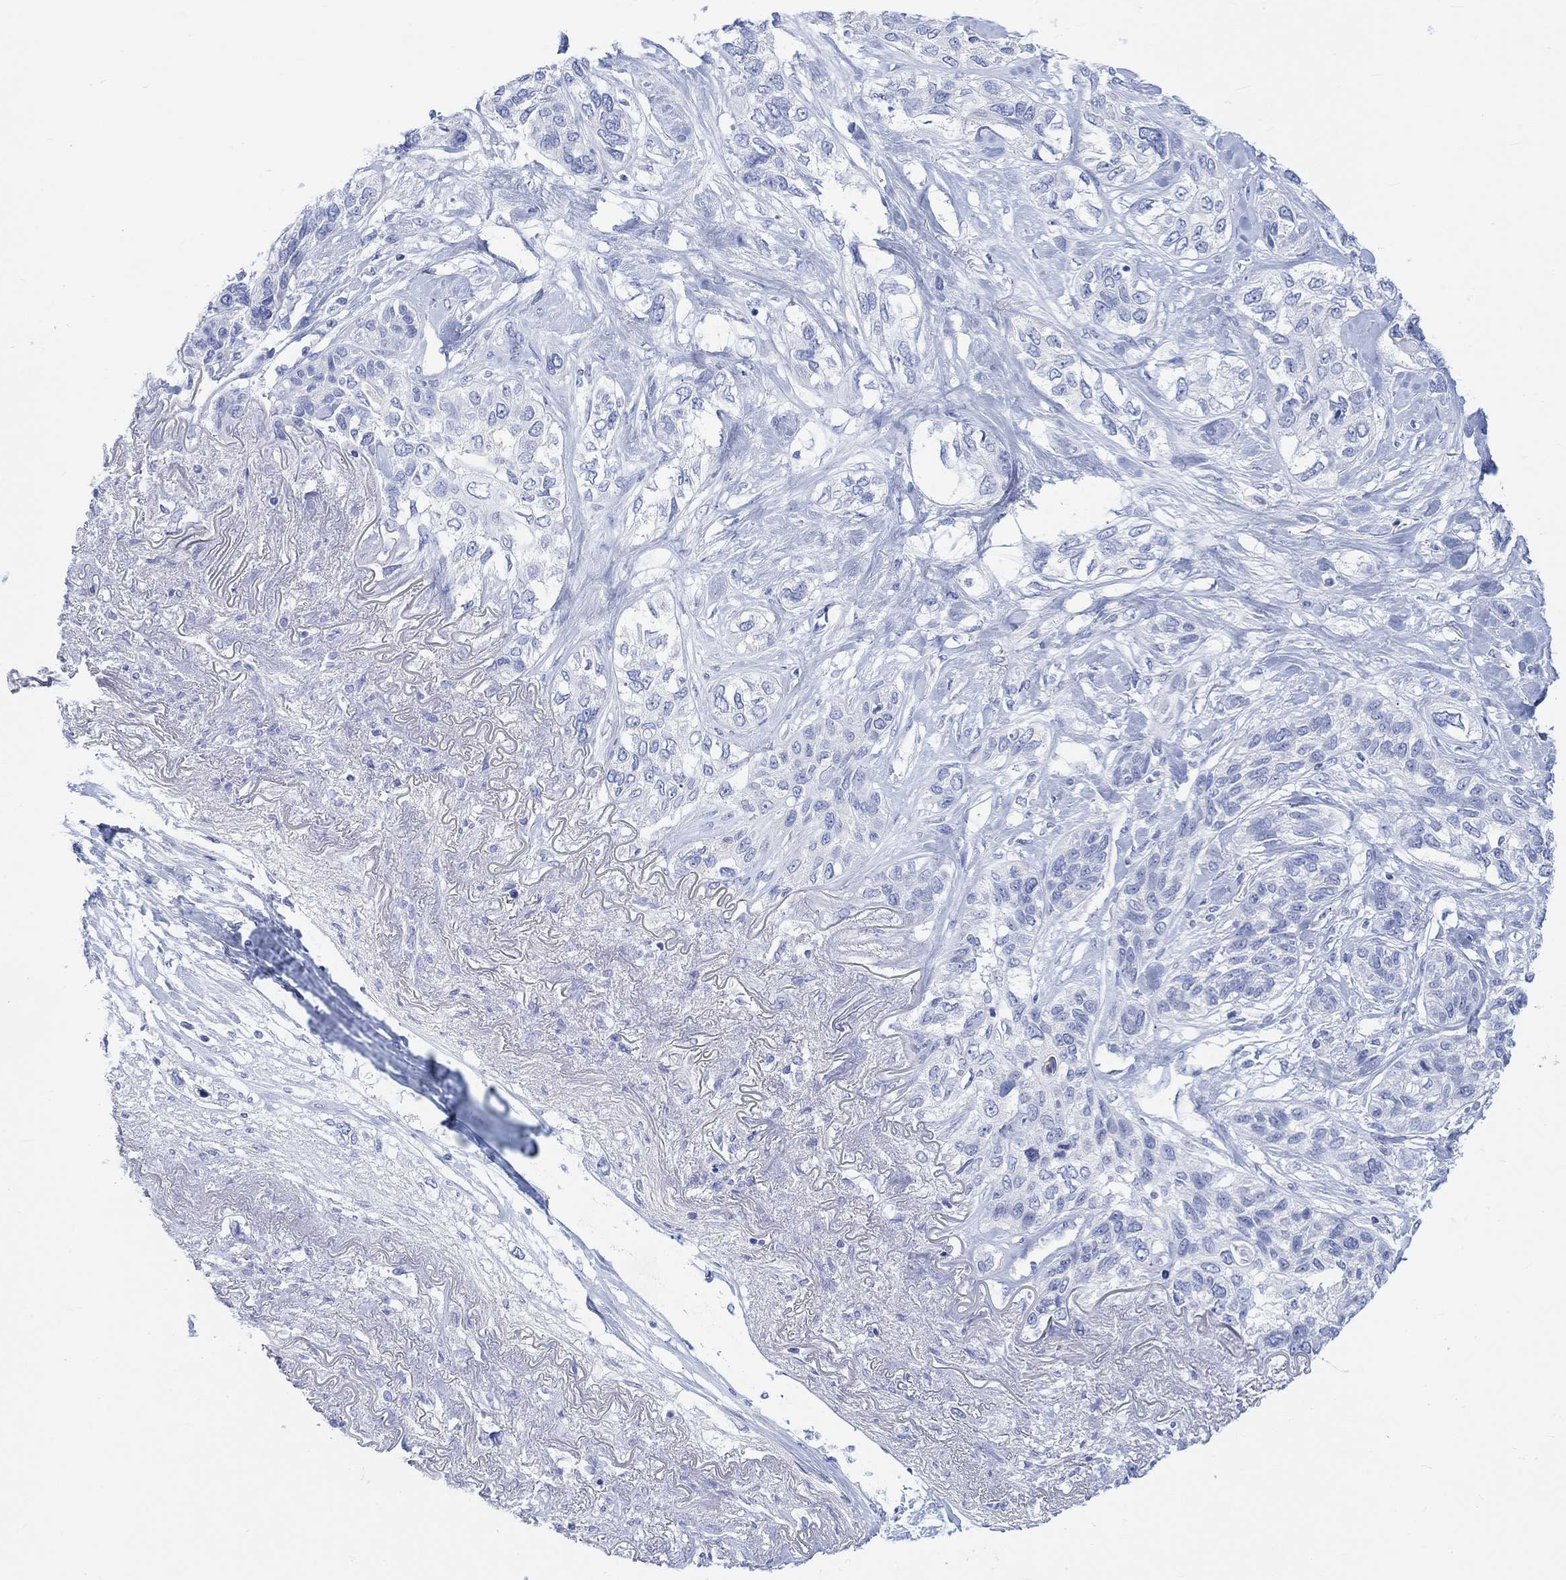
{"staining": {"intensity": "negative", "quantity": "none", "location": "none"}, "tissue": "lung cancer", "cell_type": "Tumor cells", "image_type": "cancer", "snomed": [{"axis": "morphology", "description": "Squamous cell carcinoma, NOS"}, {"axis": "topography", "description": "Lung"}], "caption": "Lung cancer was stained to show a protein in brown. There is no significant staining in tumor cells.", "gene": "CALCA", "patient": {"sex": "female", "age": 70}}